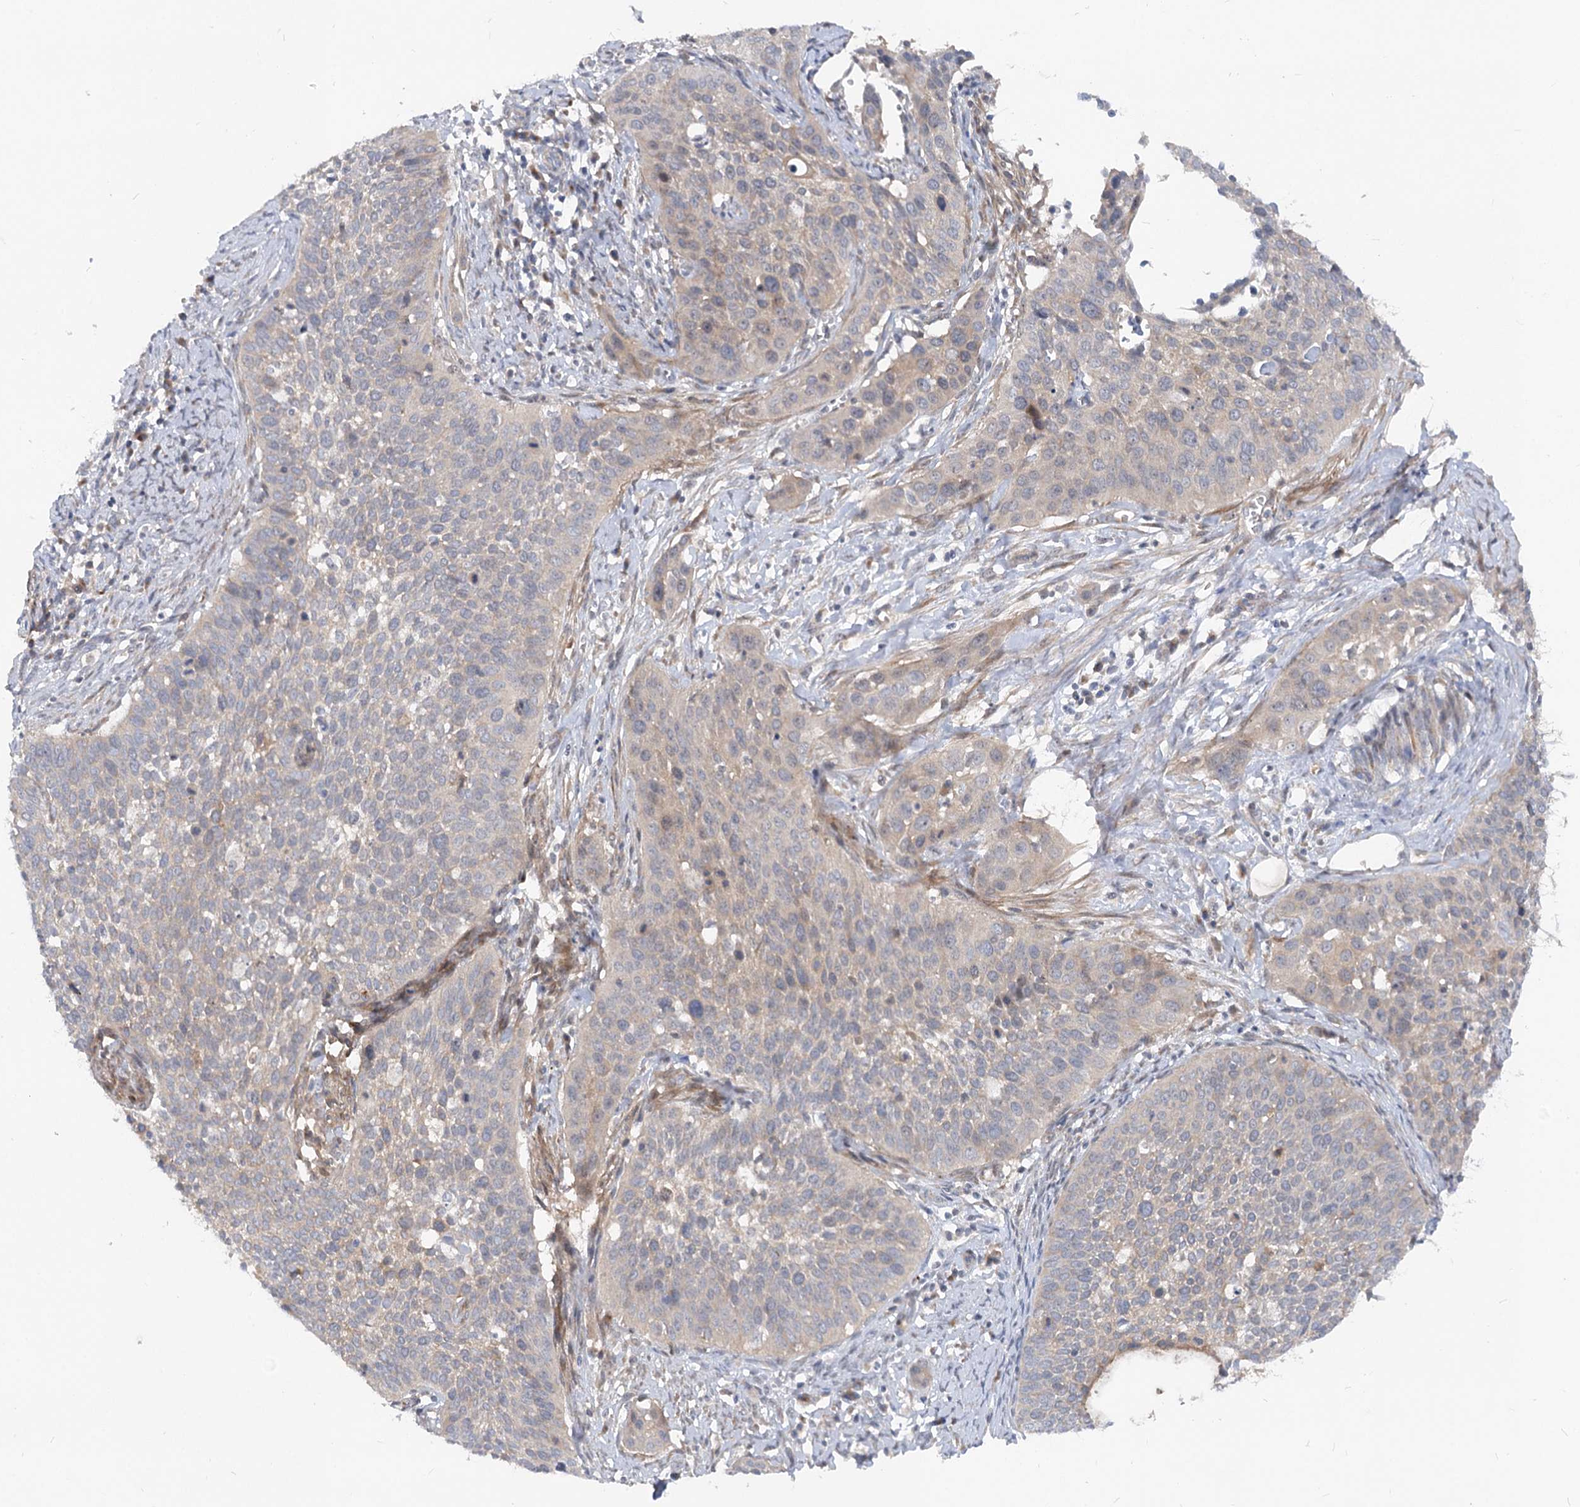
{"staining": {"intensity": "negative", "quantity": "none", "location": "none"}, "tissue": "cervical cancer", "cell_type": "Tumor cells", "image_type": "cancer", "snomed": [{"axis": "morphology", "description": "Squamous cell carcinoma, NOS"}, {"axis": "topography", "description": "Cervix"}], "caption": "This is a image of immunohistochemistry staining of cervical squamous cell carcinoma, which shows no positivity in tumor cells. (Brightfield microscopy of DAB (3,3'-diaminobenzidine) immunohistochemistry (IHC) at high magnification).", "gene": "FGF19", "patient": {"sex": "female", "age": 34}}